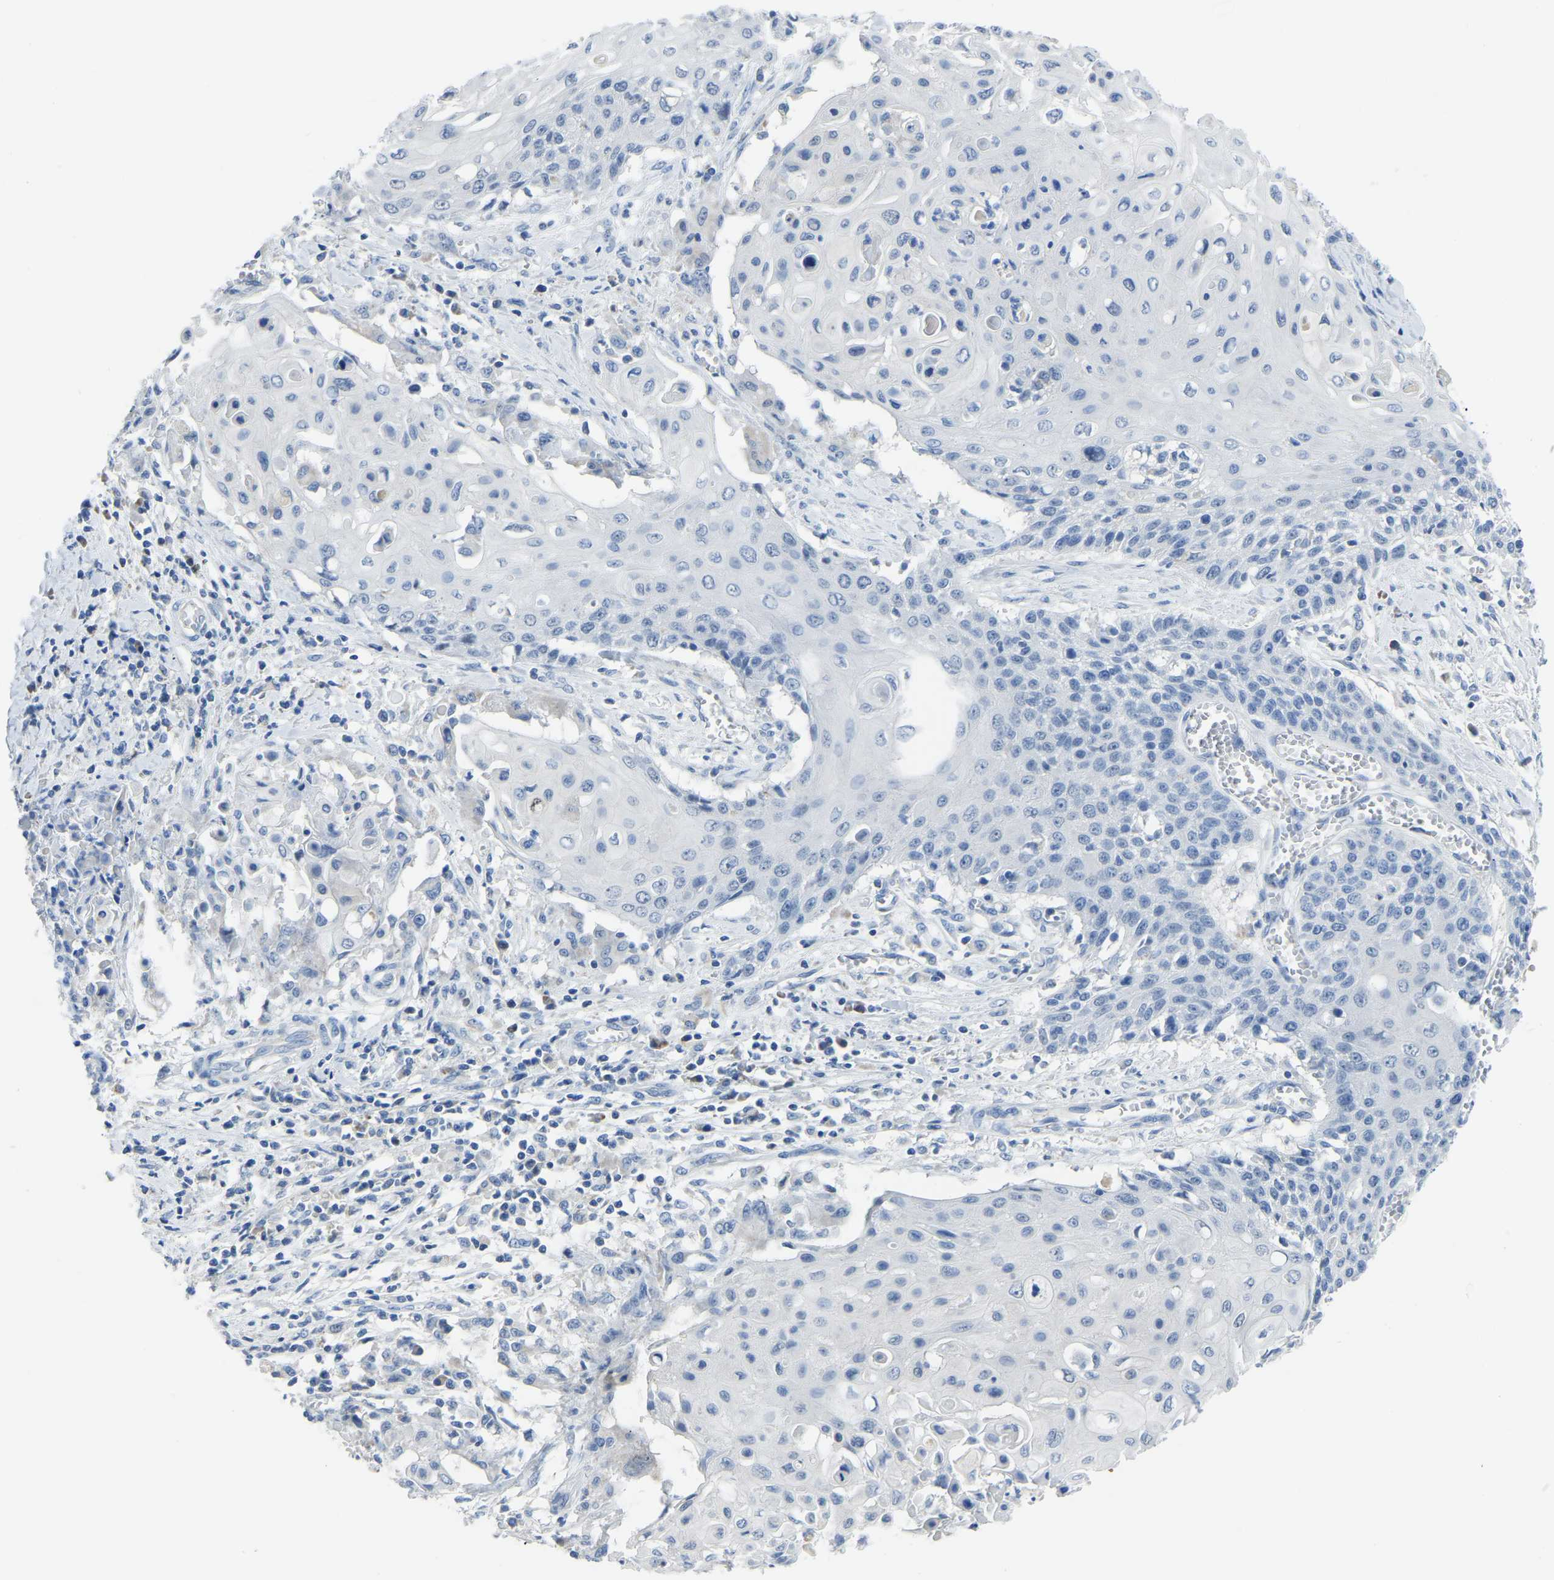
{"staining": {"intensity": "negative", "quantity": "none", "location": "none"}, "tissue": "cervical cancer", "cell_type": "Tumor cells", "image_type": "cancer", "snomed": [{"axis": "morphology", "description": "Squamous cell carcinoma, NOS"}, {"axis": "topography", "description": "Cervix"}], "caption": "This is an immunohistochemistry photomicrograph of squamous cell carcinoma (cervical). There is no expression in tumor cells.", "gene": "ETFA", "patient": {"sex": "female", "age": 39}}